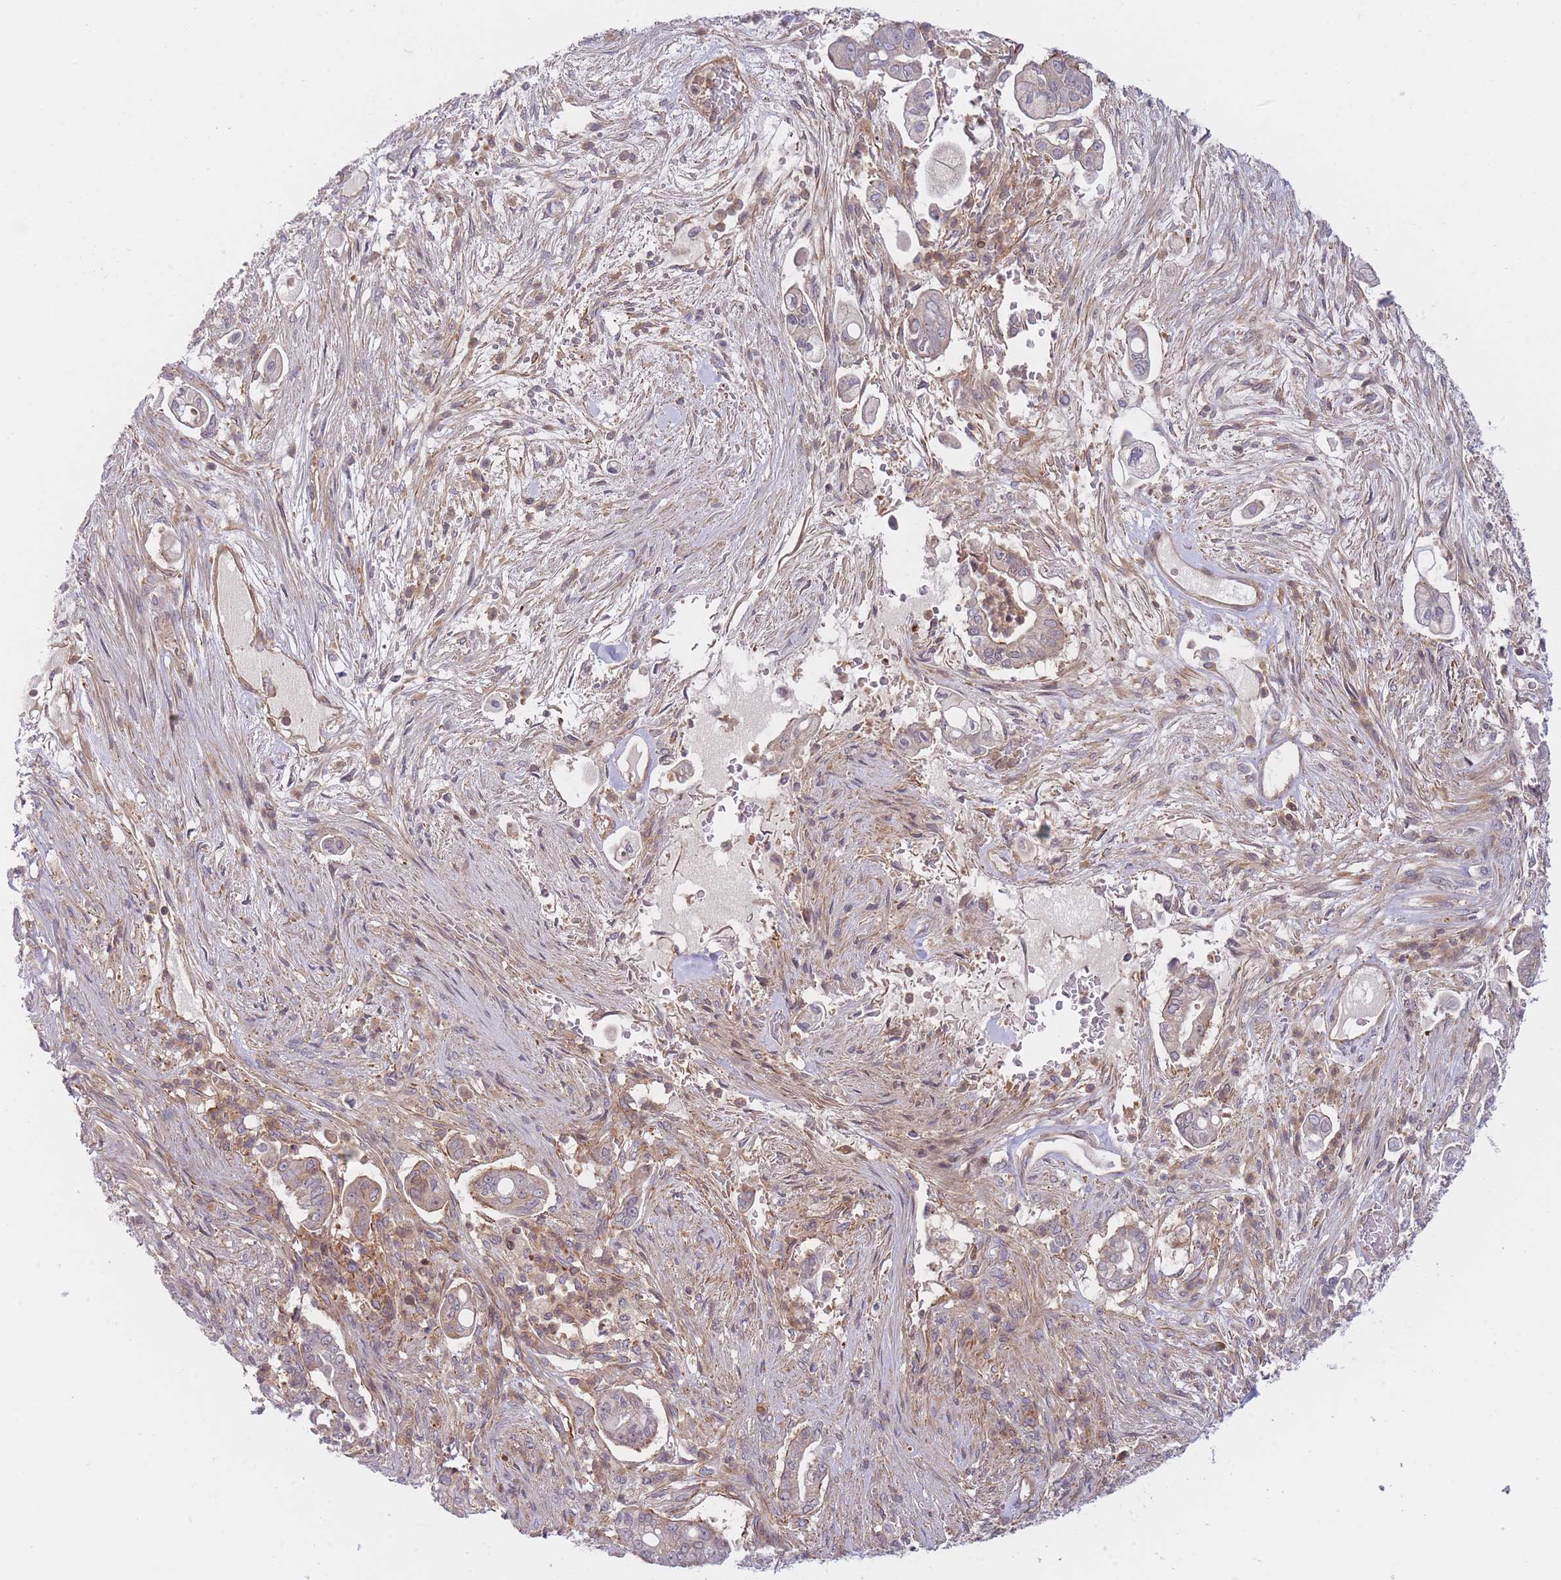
{"staining": {"intensity": "weak", "quantity": ">75%", "location": "cytoplasmic/membranous"}, "tissue": "pancreatic cancer", "cell_type": "Tumor cells", "image_type": "cancer", "snomed": [{"axis": "morphology", "description": "Adenocarcinoma, NOS"}, {"axis": "topography", "description": "Pancreas"}], "caption": "Pancreatic cancer (adenocarcinoma) tissue shows weak cytoplasmic/membranous staining in approximately >75% of tumor cells, visualized by immunohistochemistry.", "gene": "SLC35F5", "patient": {"sex": "female", "age": 69}}